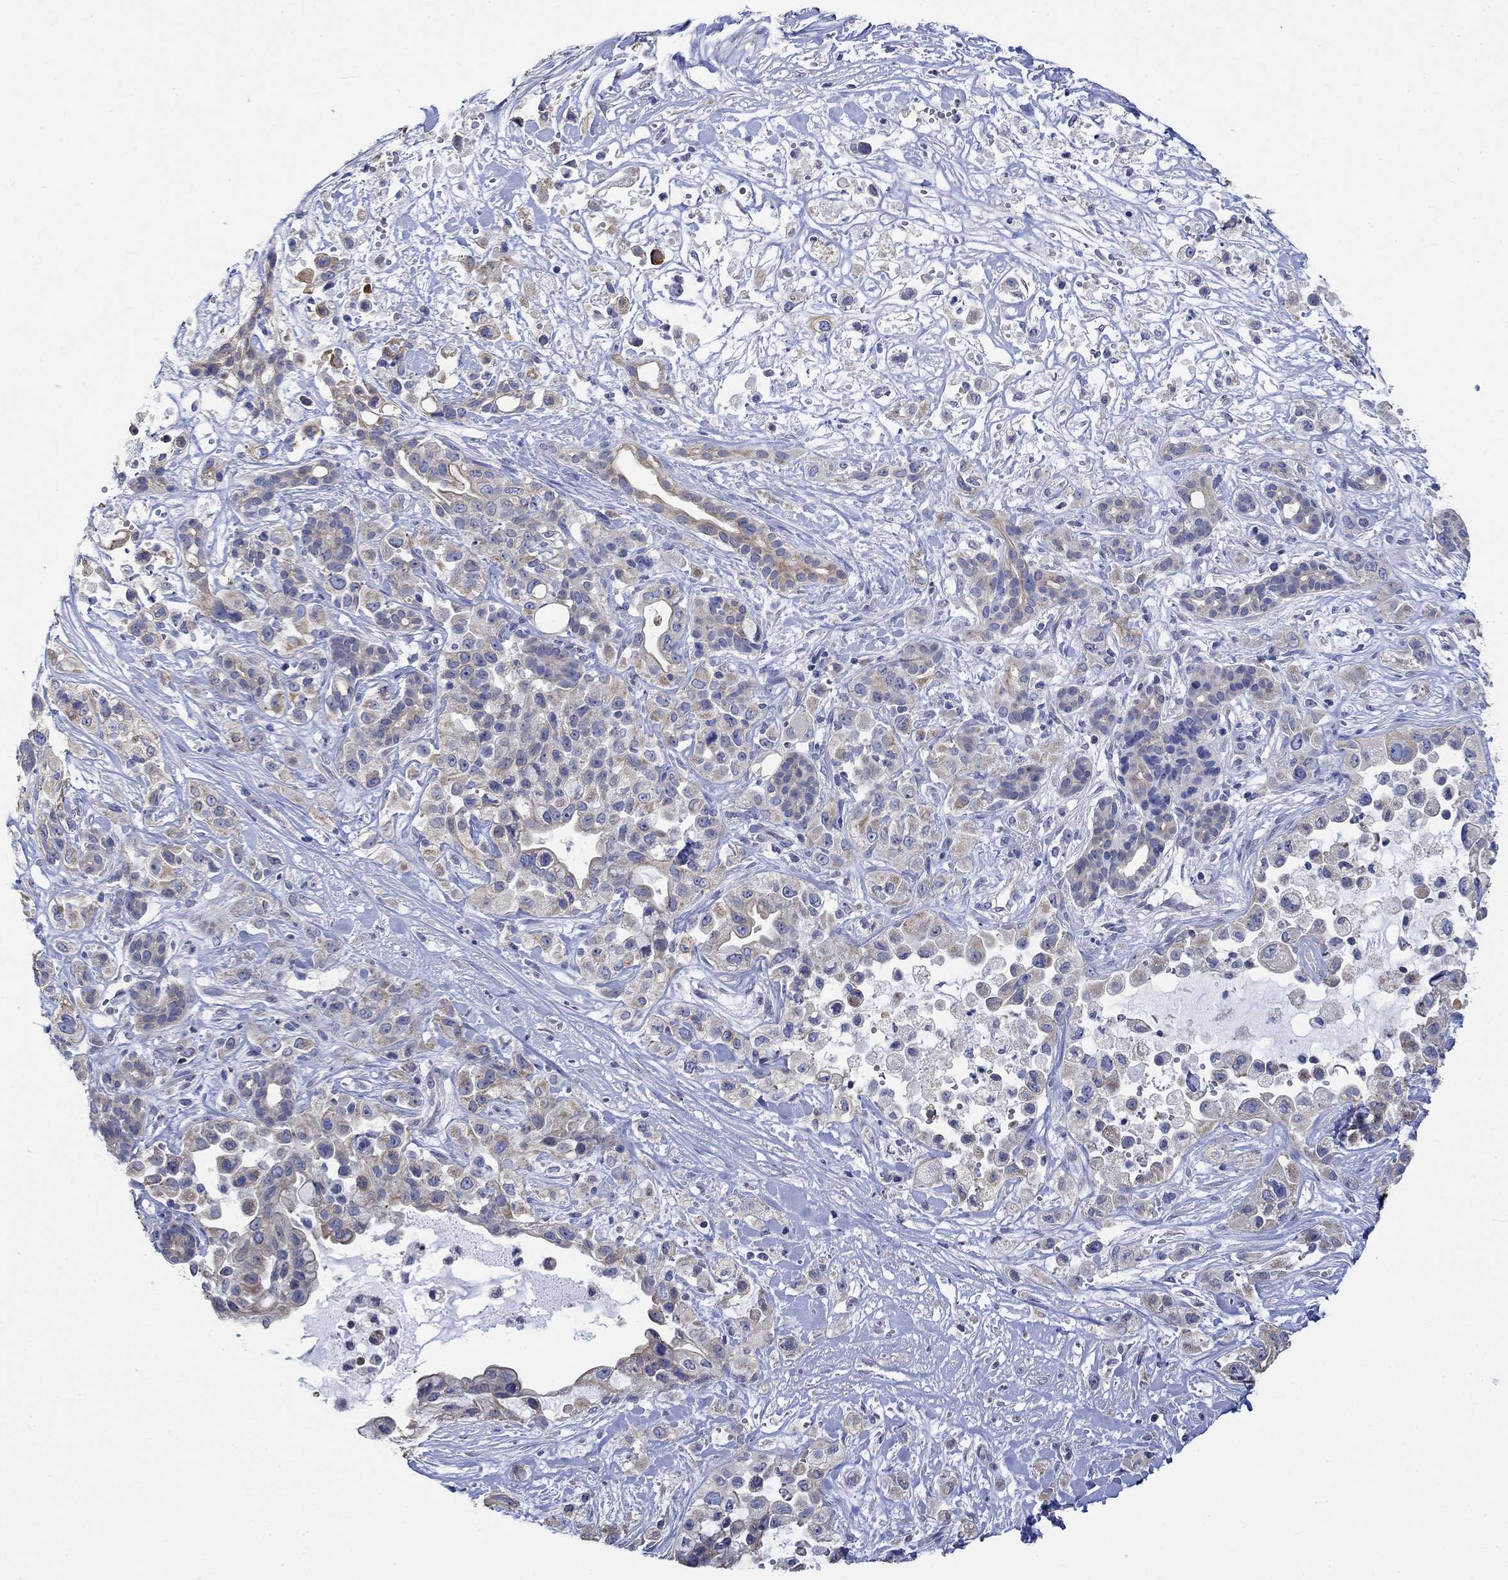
{"staining": {"intensity": "weak", "quantity": ">75%", "location": "cytoplasmic/membranous"}, "tissue": "pancreatic cancer", "cell_type": "Tumor cells", "image_type": "cancer", "snomed": [{"axis": "morphology", "description": "Adenocarcinoma, NOS"}, {"axis": "topography", "description": "Pancreas"}], "caption": "Immunohistochemistry (DAB (3,3'-diaminobenzidine)) staining of pancreatic adenocarcinoma exhibits weak cytoplasmic/membranous protein positivity in approximately >75% of tumor cells. Immunohistochemistry stains the protein in brown and the nuclei are stained blue.", "gene": "AGRP", "patient": {"sex": "male", "age": 44}}